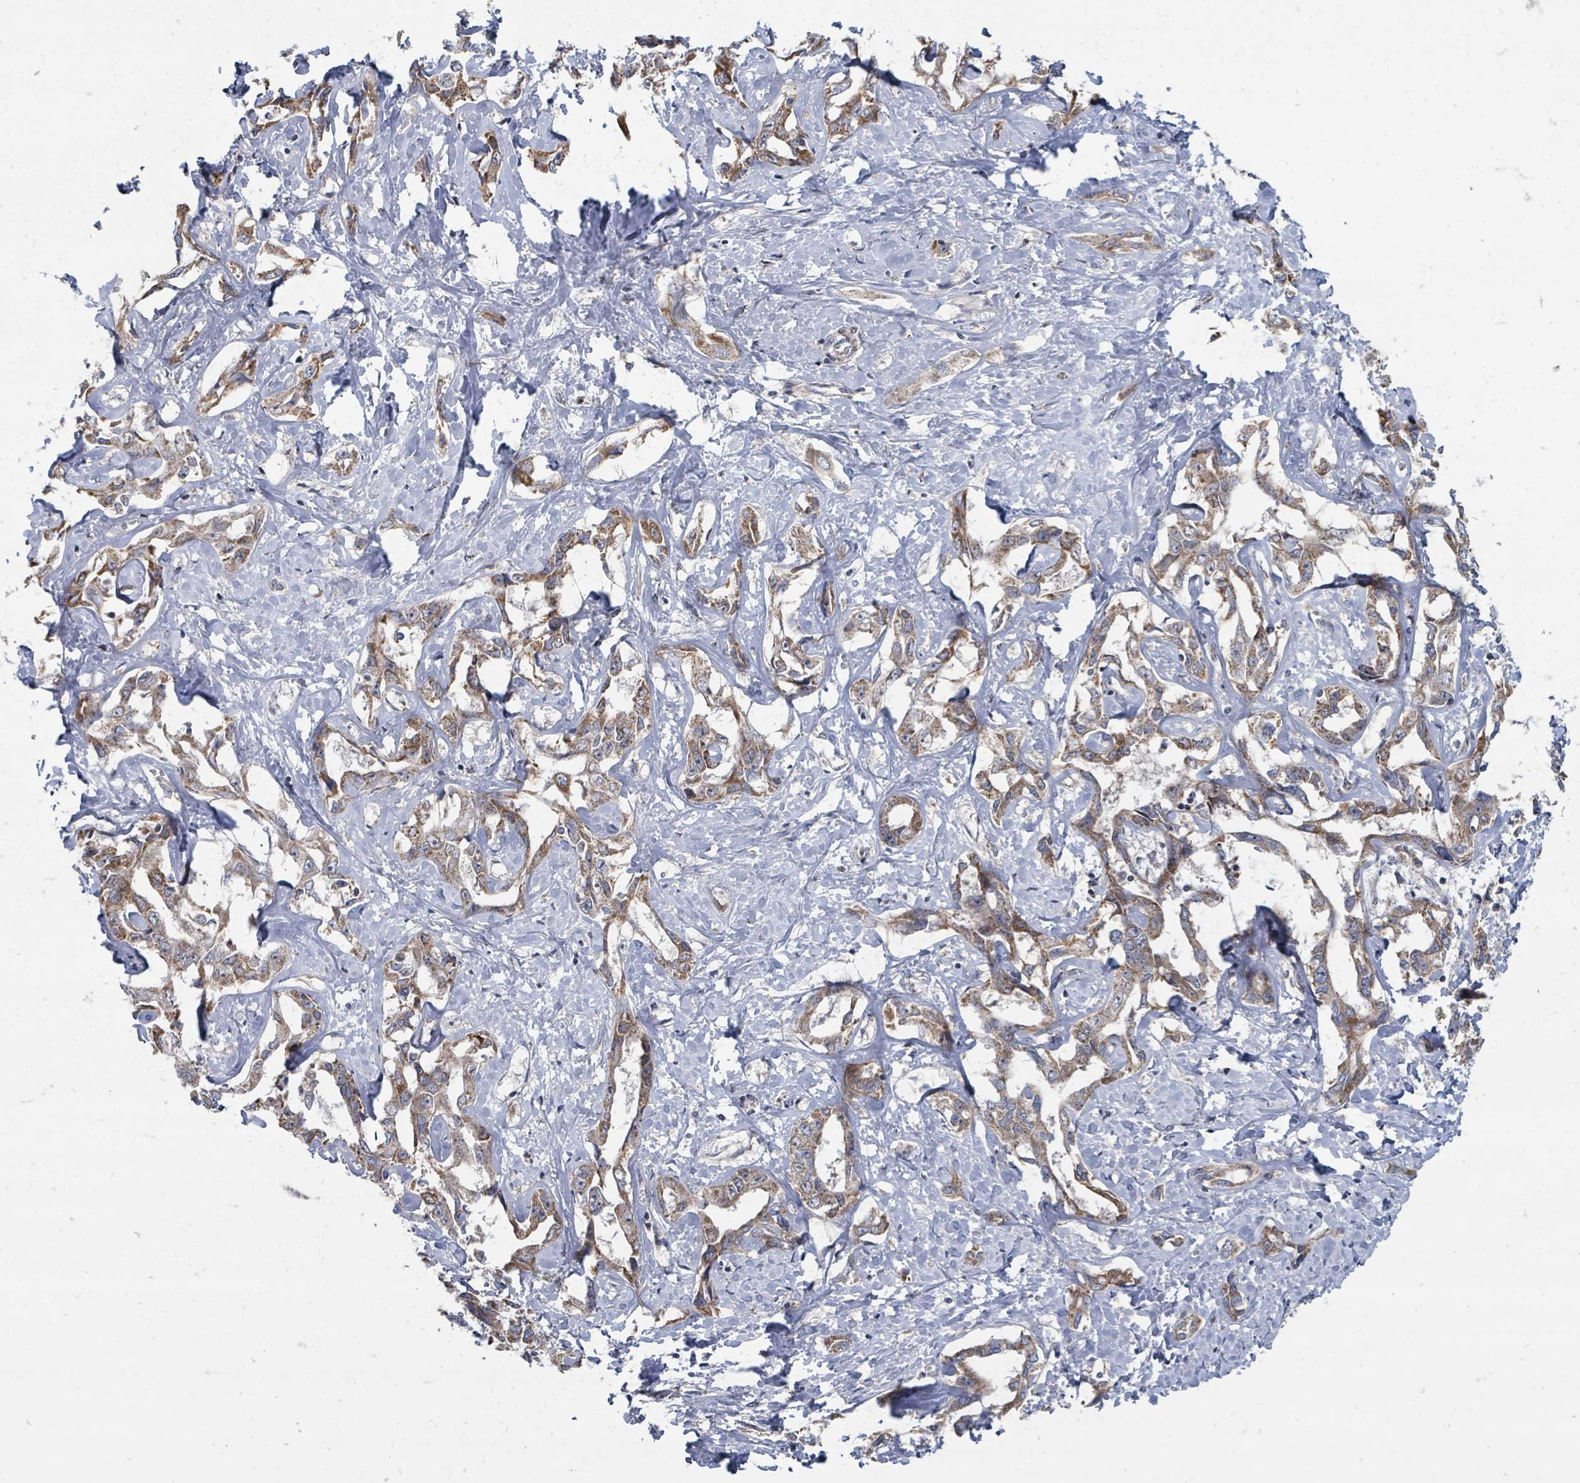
{"staining": {"intensity": "moderate", "quantity": "25%-75%", "location": "cytoplasmic/membranous"}, "tissue": "liver cancer", "cell_type": "Tumor cells", "image_type": "cancer", "snomed": [{"axis": "morphology", "description": "Cholangiocarcinoma"}, {"axis": "topography", "description": "Liver"}], "caption": "Brown immunohistochemical staining in liver cancer (cholangiocarcinoma) reveals moderate cytoplasmic/membranous staining in approximately 25%-75% of tumor cells.", "gene": "MAGOHB", "patient": {"sex": "male", "age": 59}}